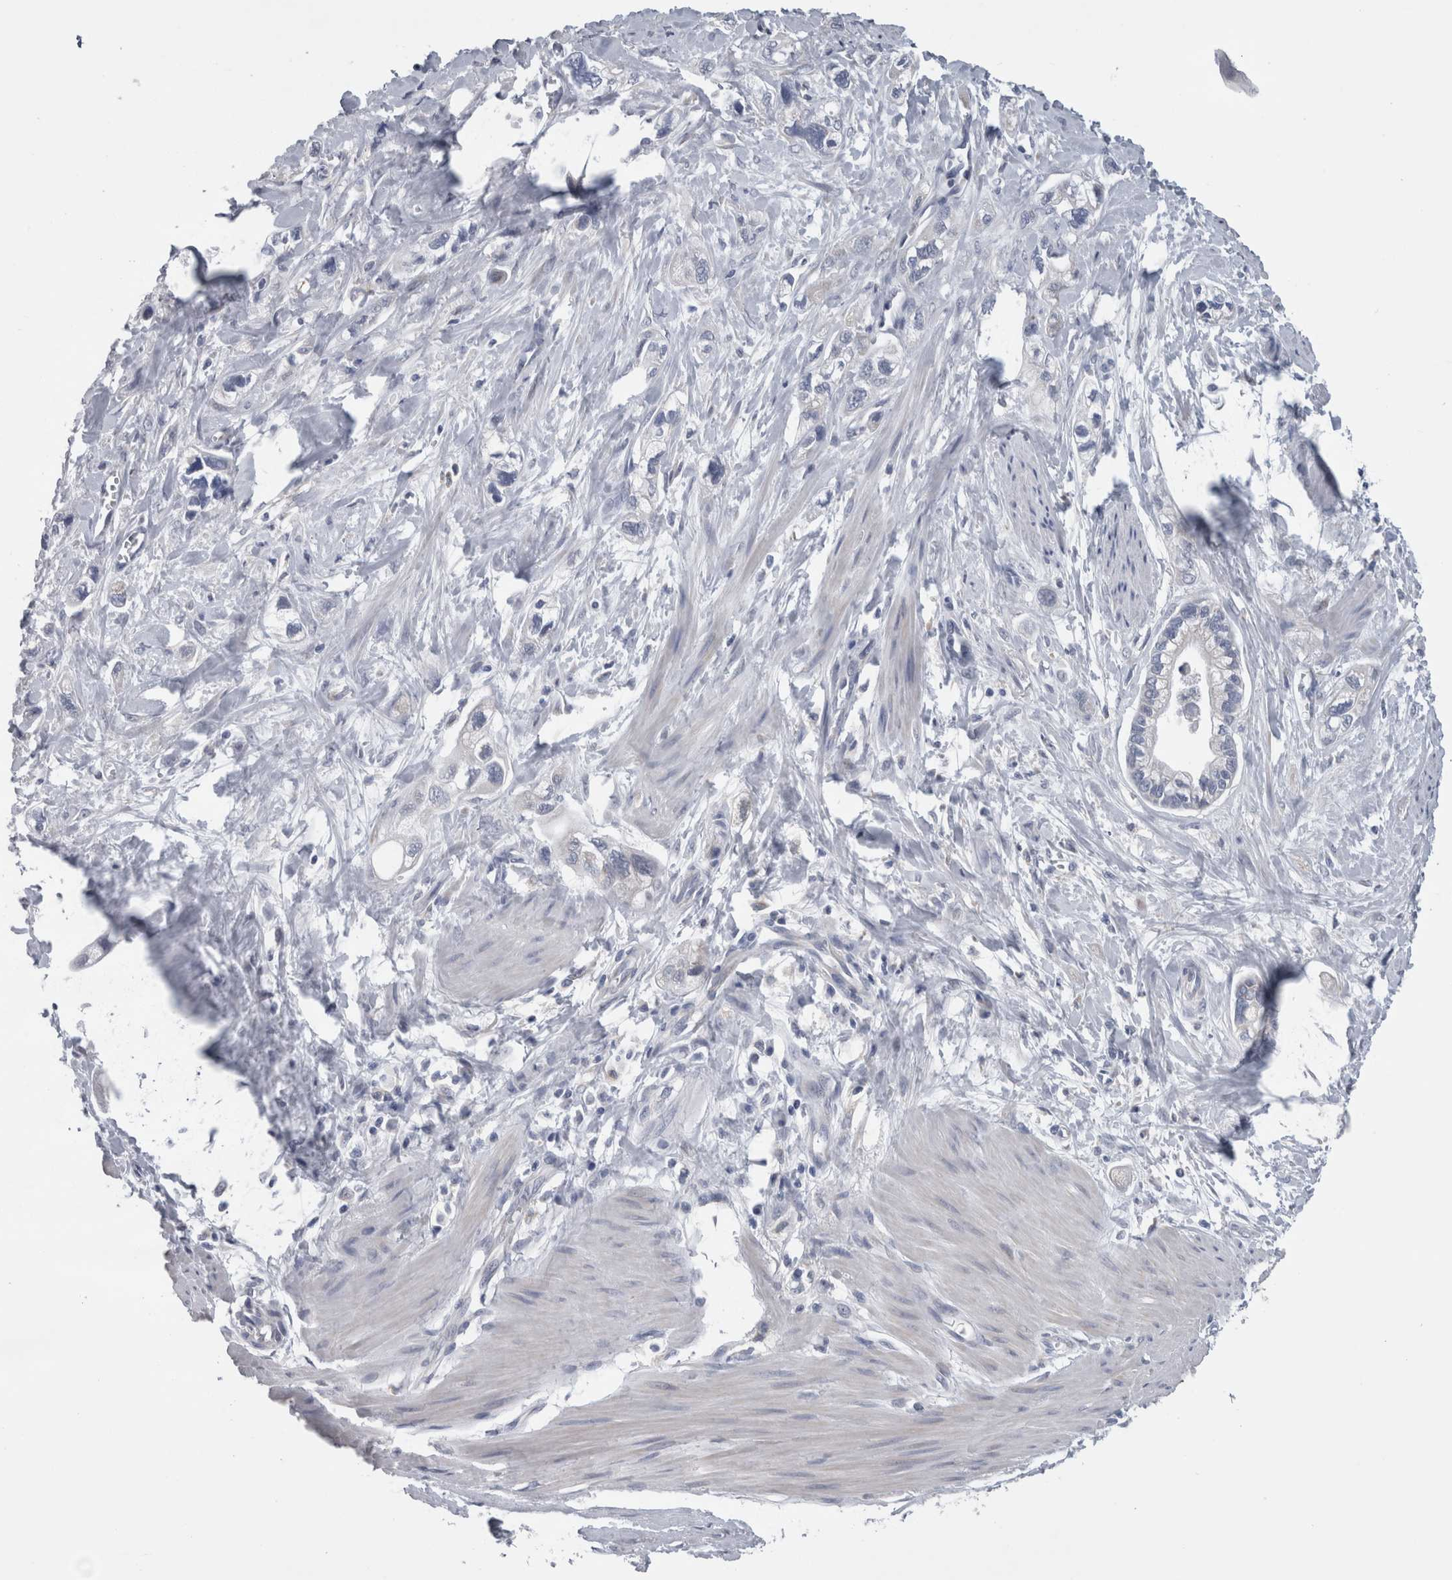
{"staining": {"intensity": "negative", "quantity": "none", "location": "none"}, "tissue": "pancreatic cancer", "cell_type": "Tumor cells", "image_type": "cancer", "snomed": [{"axis": "morphology", "description": "Adenocarcinoma, NOS"}, {"axis": "topography", "description": "Pancreas"}], "caption": "Micrograph shows no protein expression in tumor cells of adenocarcinoma (pancreatic) tissue.", "gene": "GDAP1", "patient": {"sex": "male", "age": 74}}